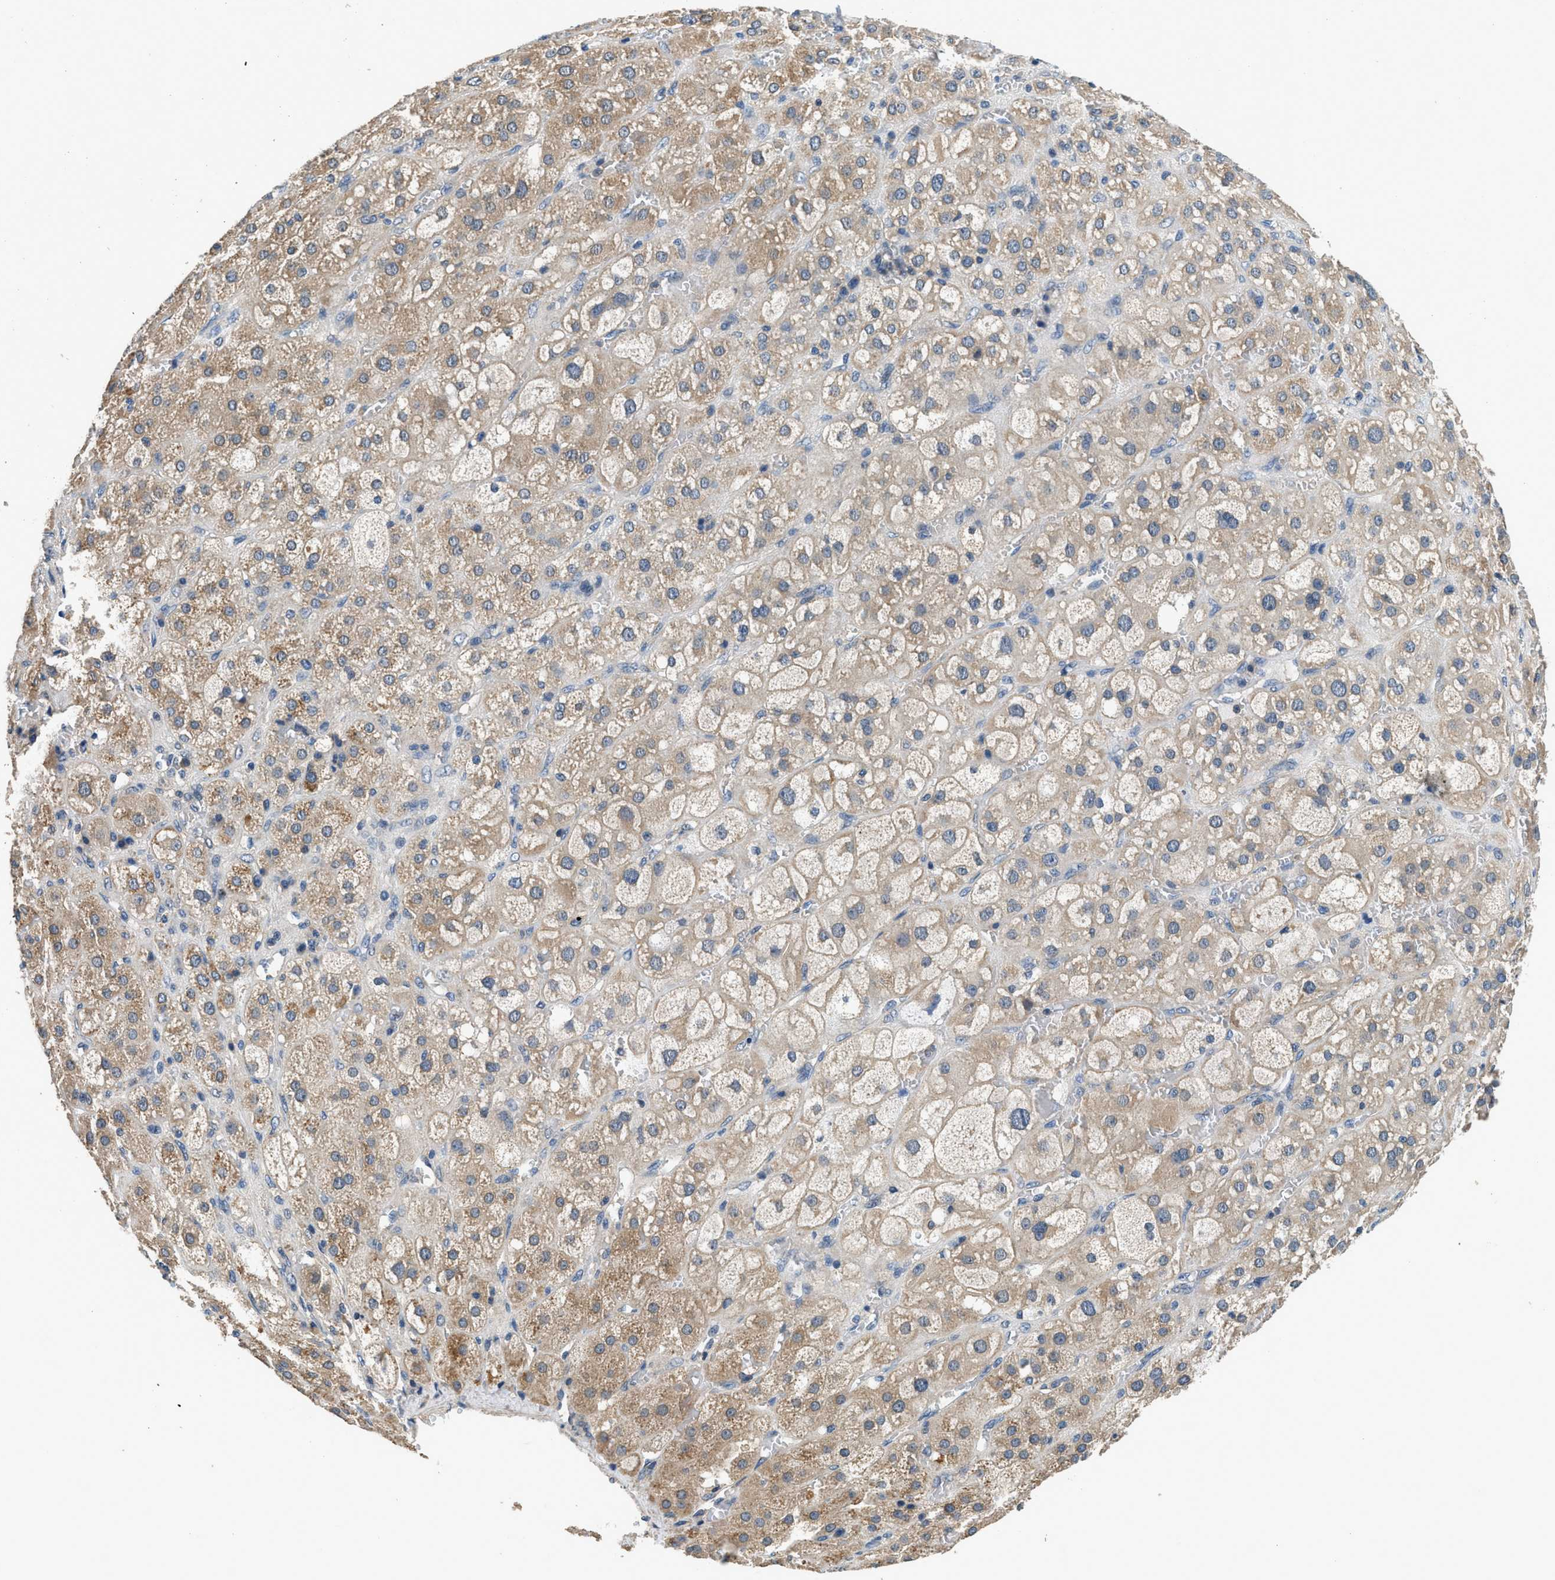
{"staining": {"intensity": "moderate", "quantity": "25%-75%", "location": "cytoplasmic/membranous"}, "tissue": "adrenal gland", "cell_type": "Glandular cells", "image_type": "normal", "snomed": [{"axis": "morphology", "description": "Normal tissue, NOS"}, {"axis": "topography", "description": "Adrenal gland"}], "caption": "This micrograph demonstrates immunohistochemistry staining of unremarkable adrenal gland, with medium moderate cytoplasmic/membranous expression in about 25%-75% of glandular cells.", "gene": "SSH2", "patient": {"sex": "female", "age": 47}}